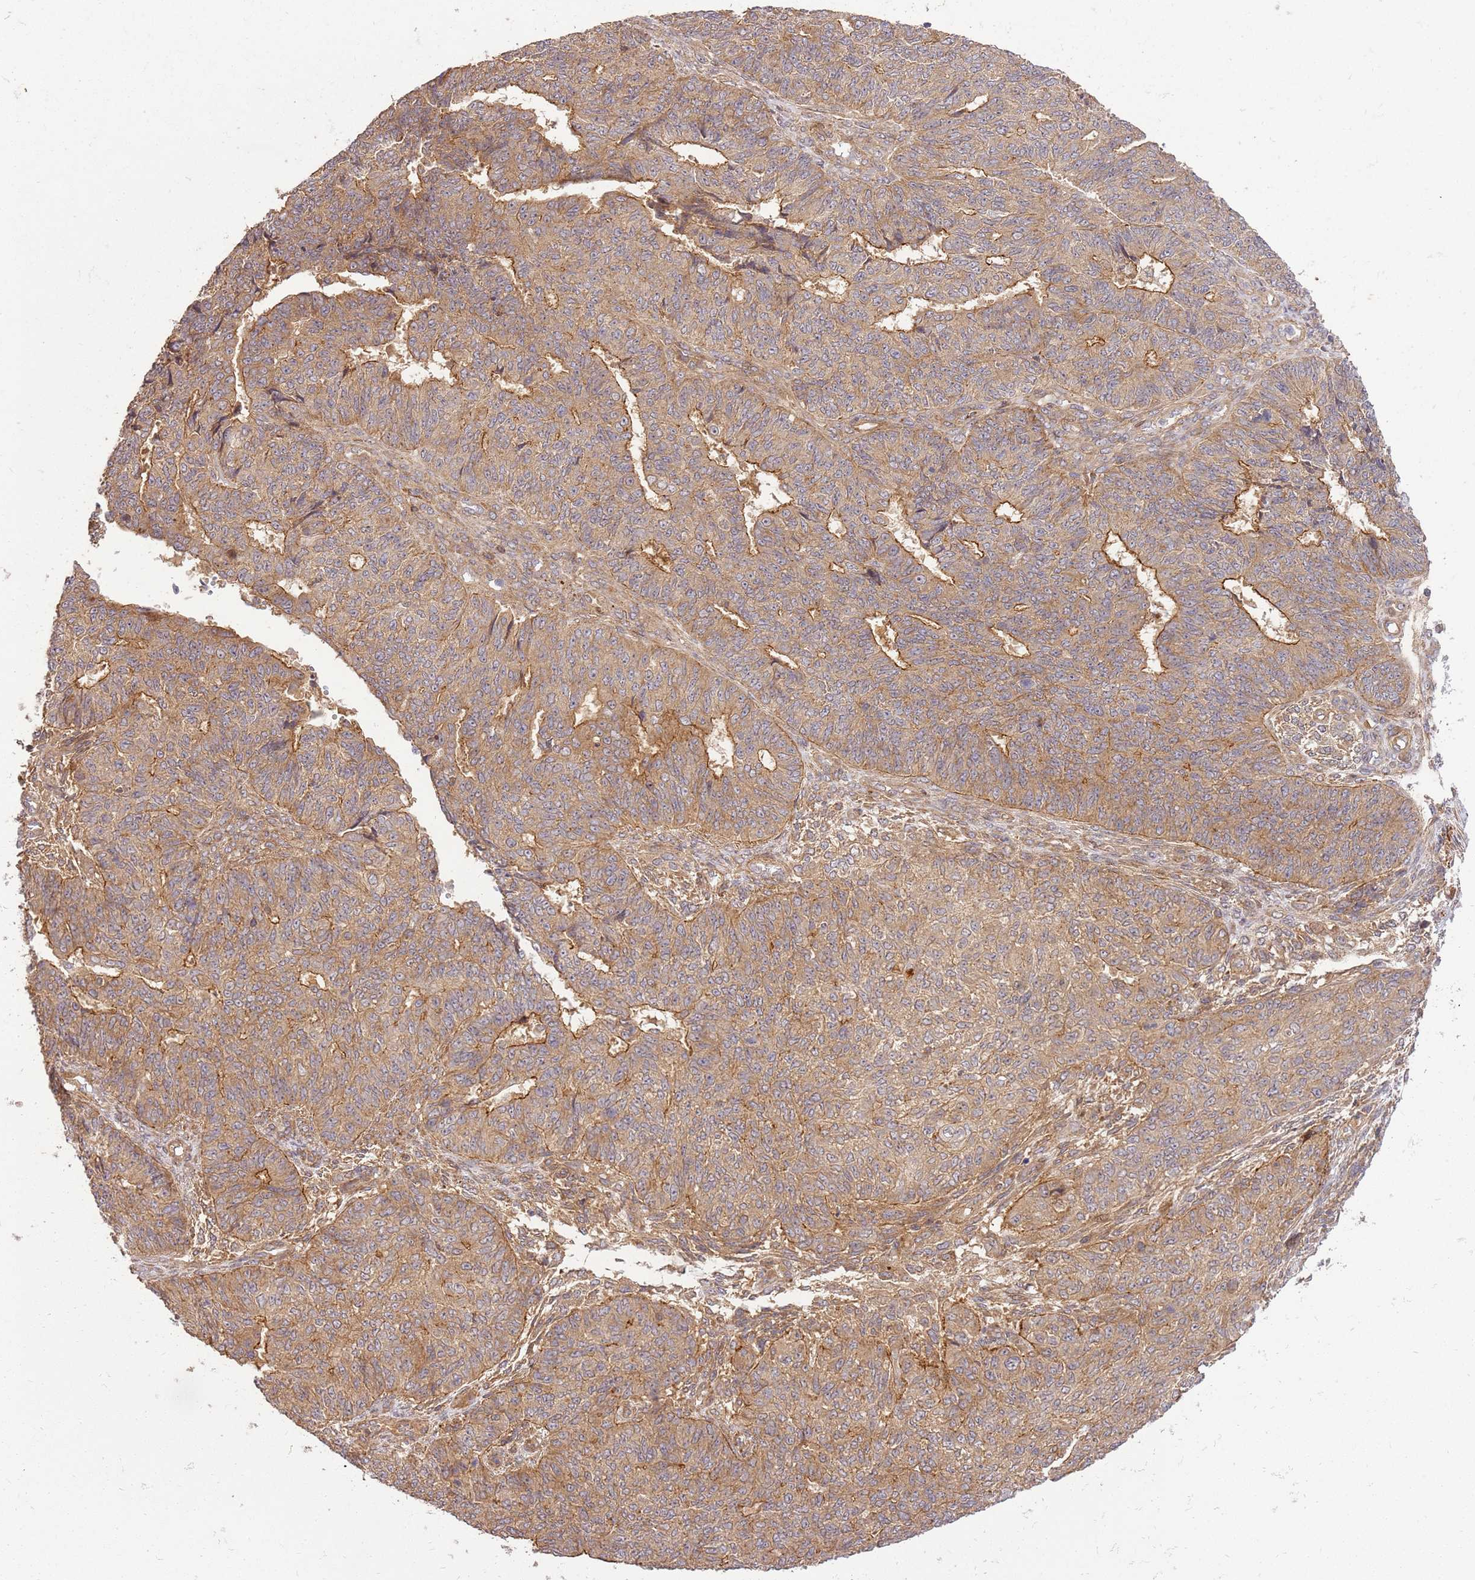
{"staining": {"intensity": "moderate", "quantity": "25%-75%", "location": "cytoplasmic/membranous"}, "tissue": "endometrial cancer", "cell_type": "Tumor cells", "image_type": "cancer", "snomed": [{"axis": "morphology", "description": "Adenocarcinoma, NOS"}, {"axis": "topography", "description": "Endometrium"}], "caption": "Immunohistochemistry (IHC) staining of endometrial cancer, which exhibits medium levels of moderate cytoplasmic/membranous expression in about 25%-75% of tumor cells indicating moderate cytoplasmic/membranous protein expression. The staining was performed using DAB (3,3'-diaminobenzidine) (brown) for protein detection and nuclei were counterstained in hematoxylin (blue).", "gene": "GAREM1", "patient": {"sex": "female", "age": 32}}